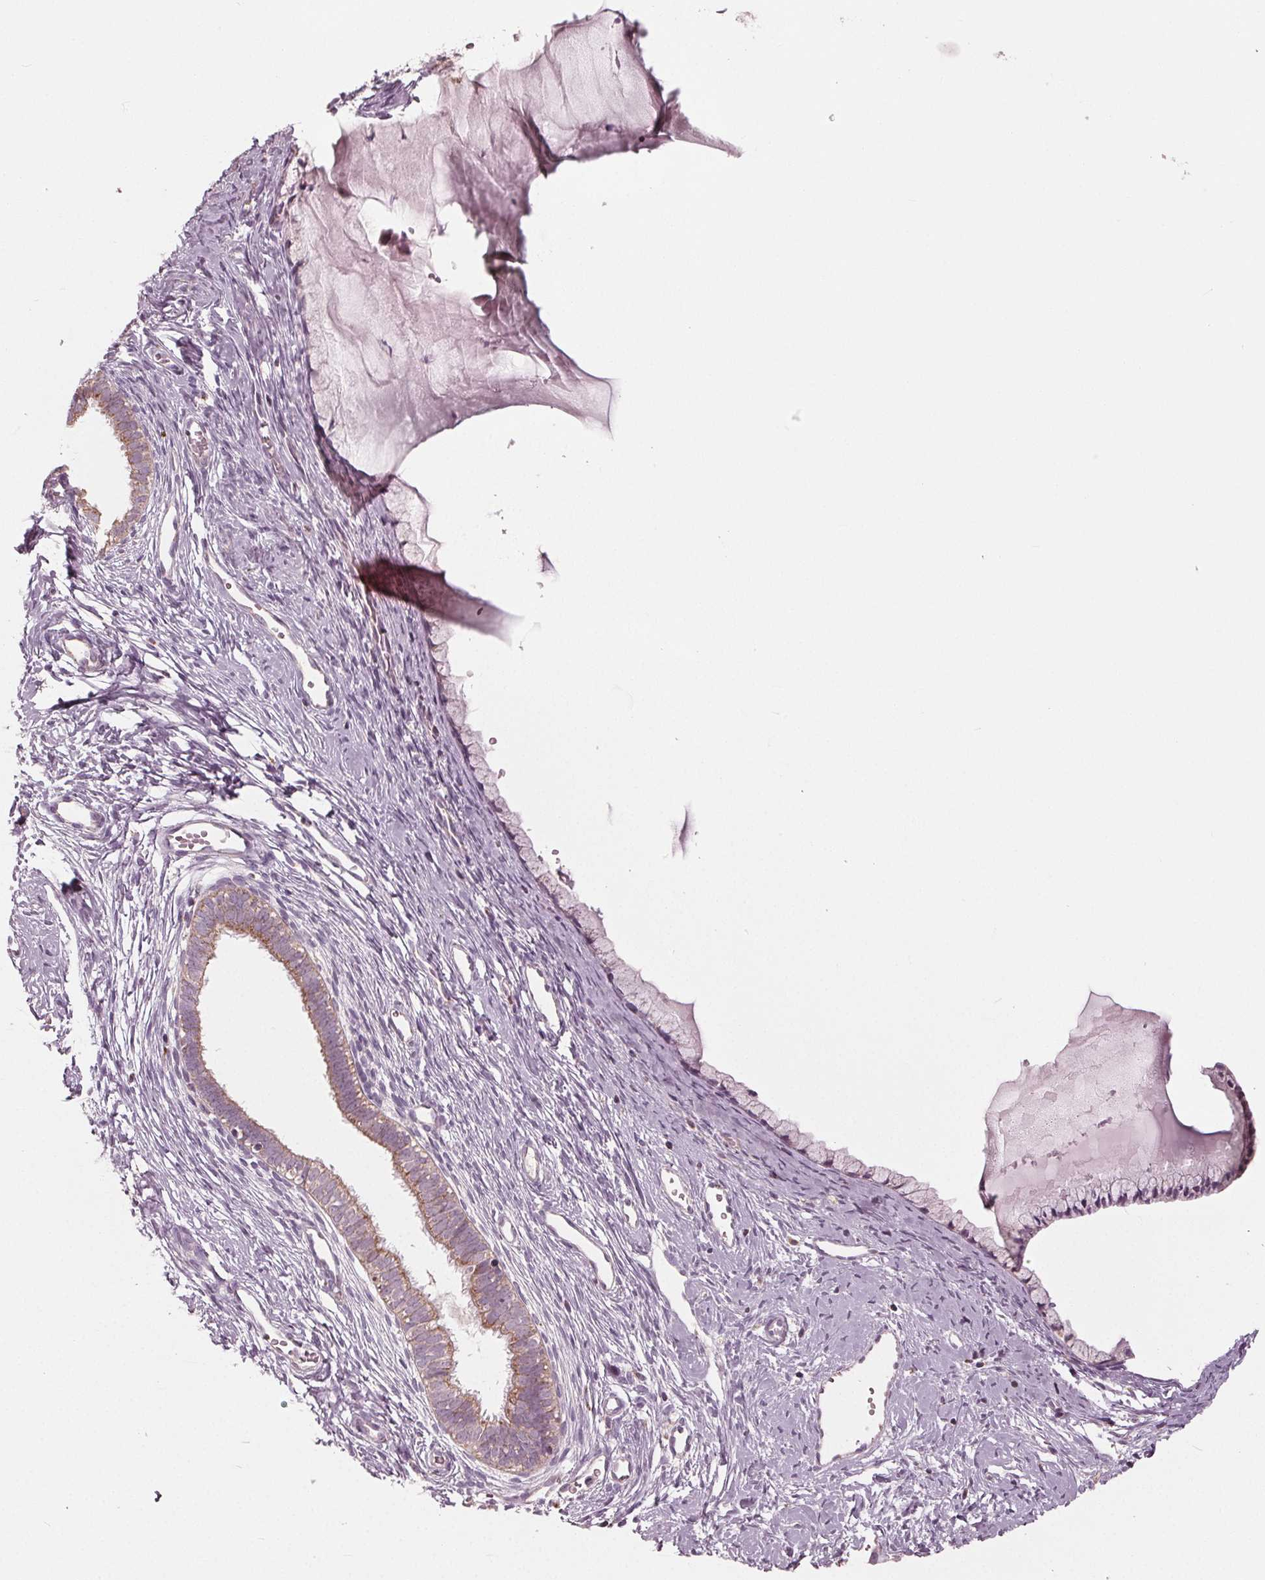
{"staining": {"intensity": "weak", "quantity": "25%-75%", "location": "cytoplasmic/membranous"}, "tissue": "cervix", "cell_type": "Glandular cells", "image_type": "normal", "snomed": [{"axis": "morphology", "description": "Normal tissue, NOS"}, {"axis": "topography", "description": "Cervix"}], "caption": "The immunohistochemical stain shows weak cytoplasmic/membranous positivity in glandular cells of normal cervix. (brown staining indicates protein expression, while blue staining denotes nuclei).", "gene": "DCAF4L2", "patient": {"sex": "female", "age": 40}}